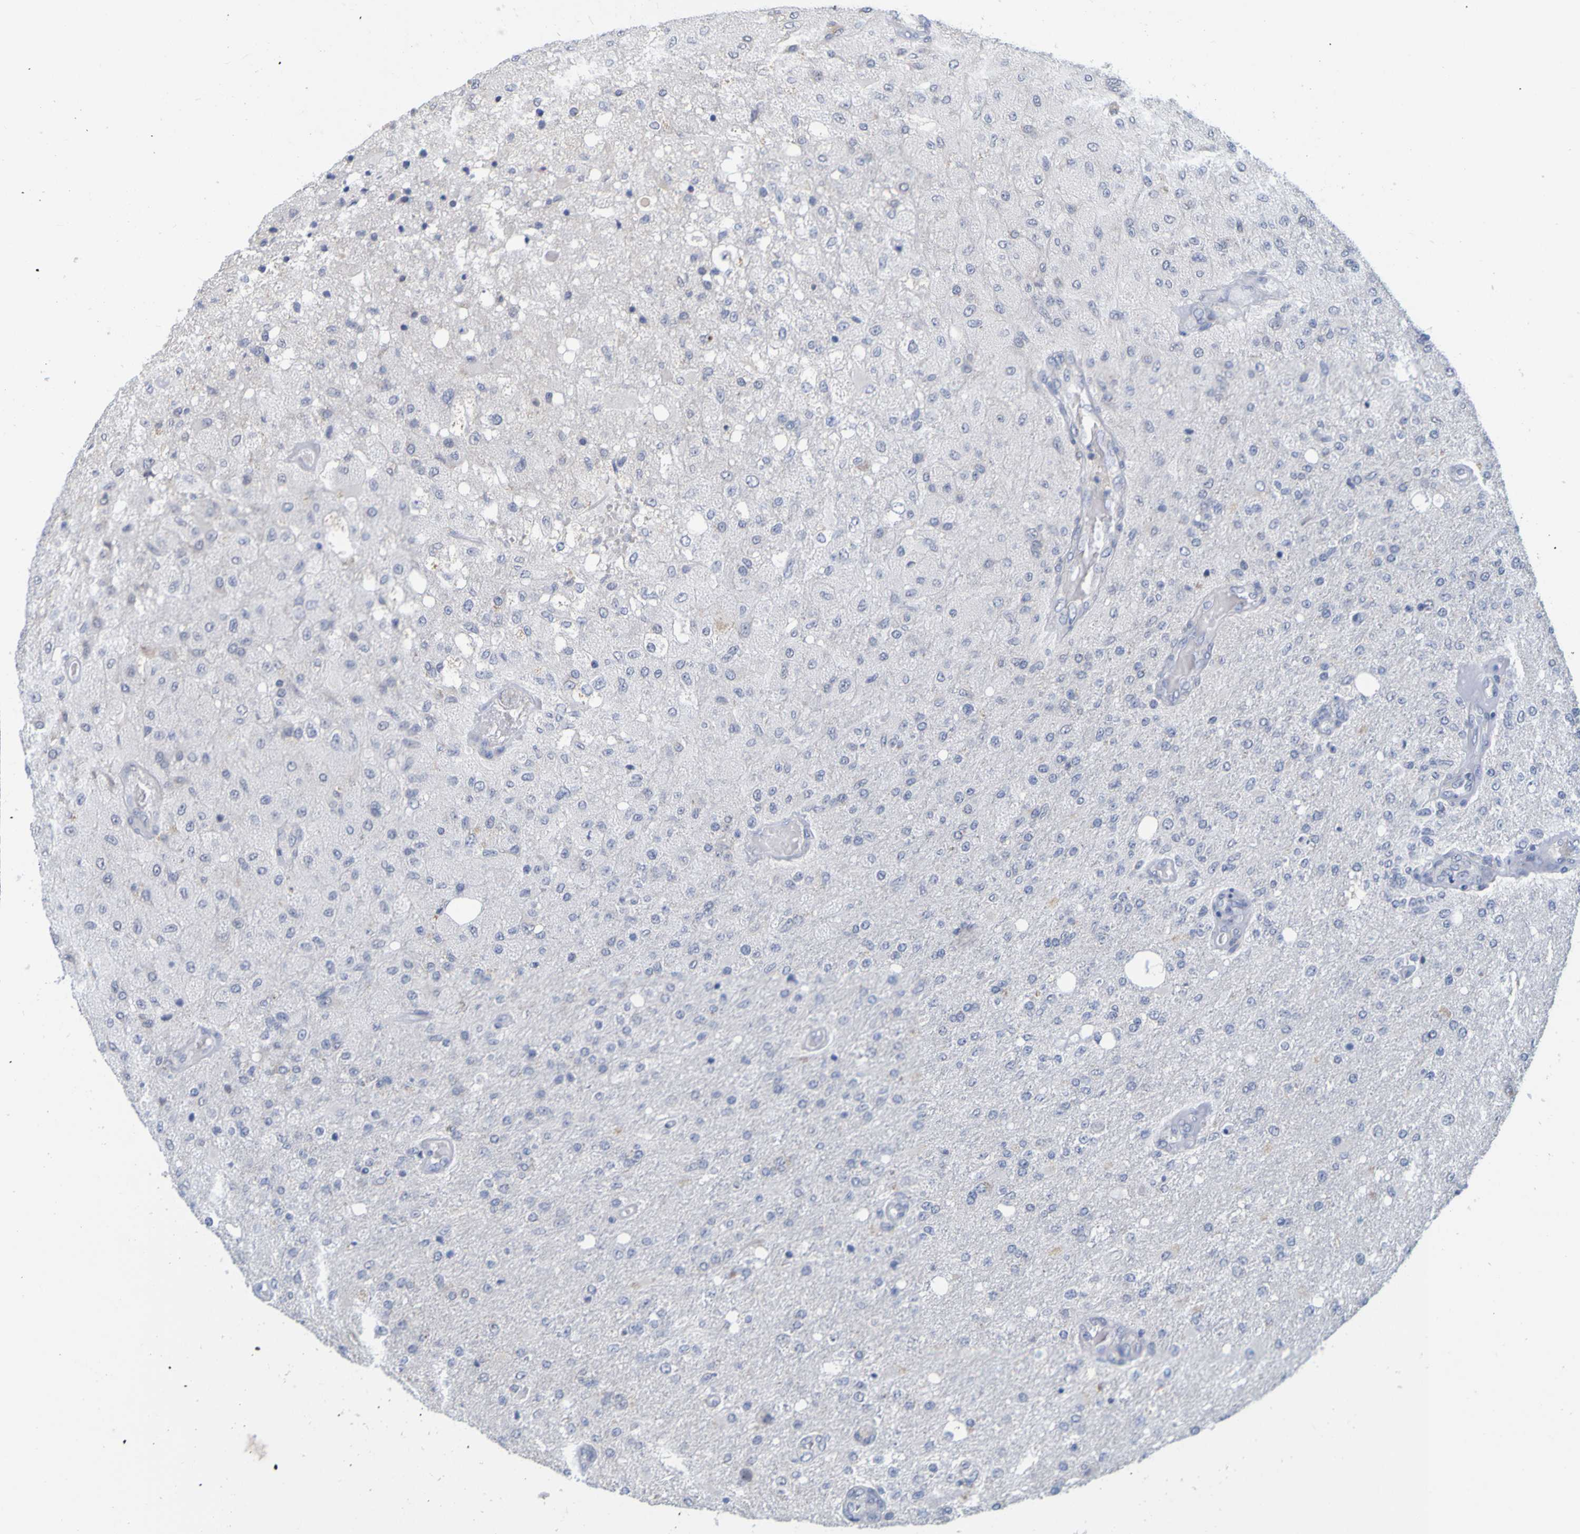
{"staining": {"intensity": "negative", "quantity": "none", "location": "none"}, "tissue": "glioma", "cell_type": "Tumor cells", "image_type": "cancer", "snomed": [{"axis": "morphology", "description": "Normal tissue, NOS"}, {"axis": "morphology", "description": "Glioma, malignant, High grade"}, {"axis": "topography", "description": "Cerebral cortex"}], "caption": "The micrograph shows no significant expression in tumor cells of glioma.", "gene": "ENDOU", "patient": {"sex": "male", "age": 77}}